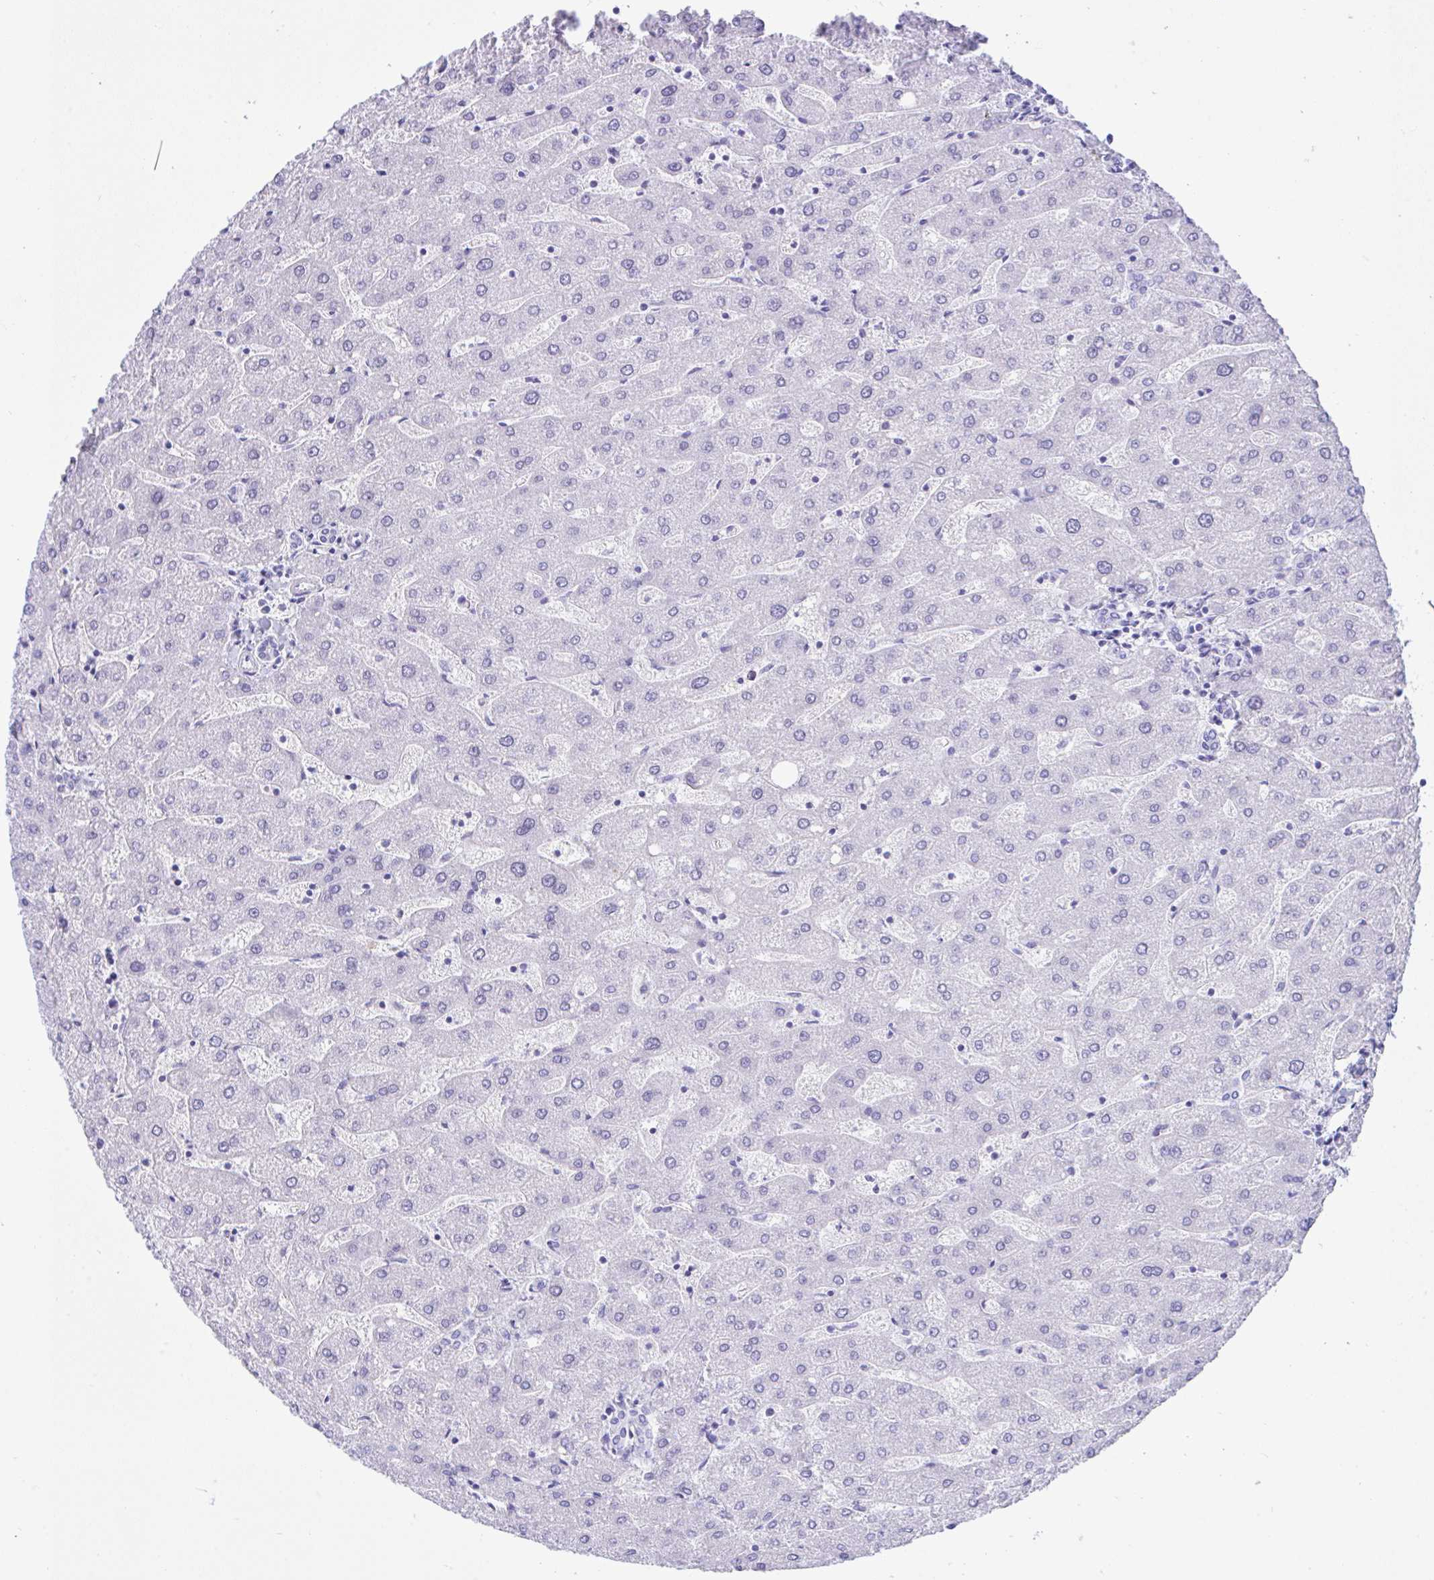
{"staining": {"intensity": "negative", "quantity": "none", "location": "none"}, "tissue": "liver", "cell_type": "Cholangiocytes", "image_type": "normal", "snomed": [{"axis": "morphology", "description": "Normal tissue, NOS"}, {"axis": "topography", "description": "Liver"}], "caption": "This is an immunohistochemistry (IHC) photomicrograph of unremarkable human liver. There is no staining in cholangiocytes.", "gene": "SEL1L2", "patient": {"sex": "male", "age": 67}}